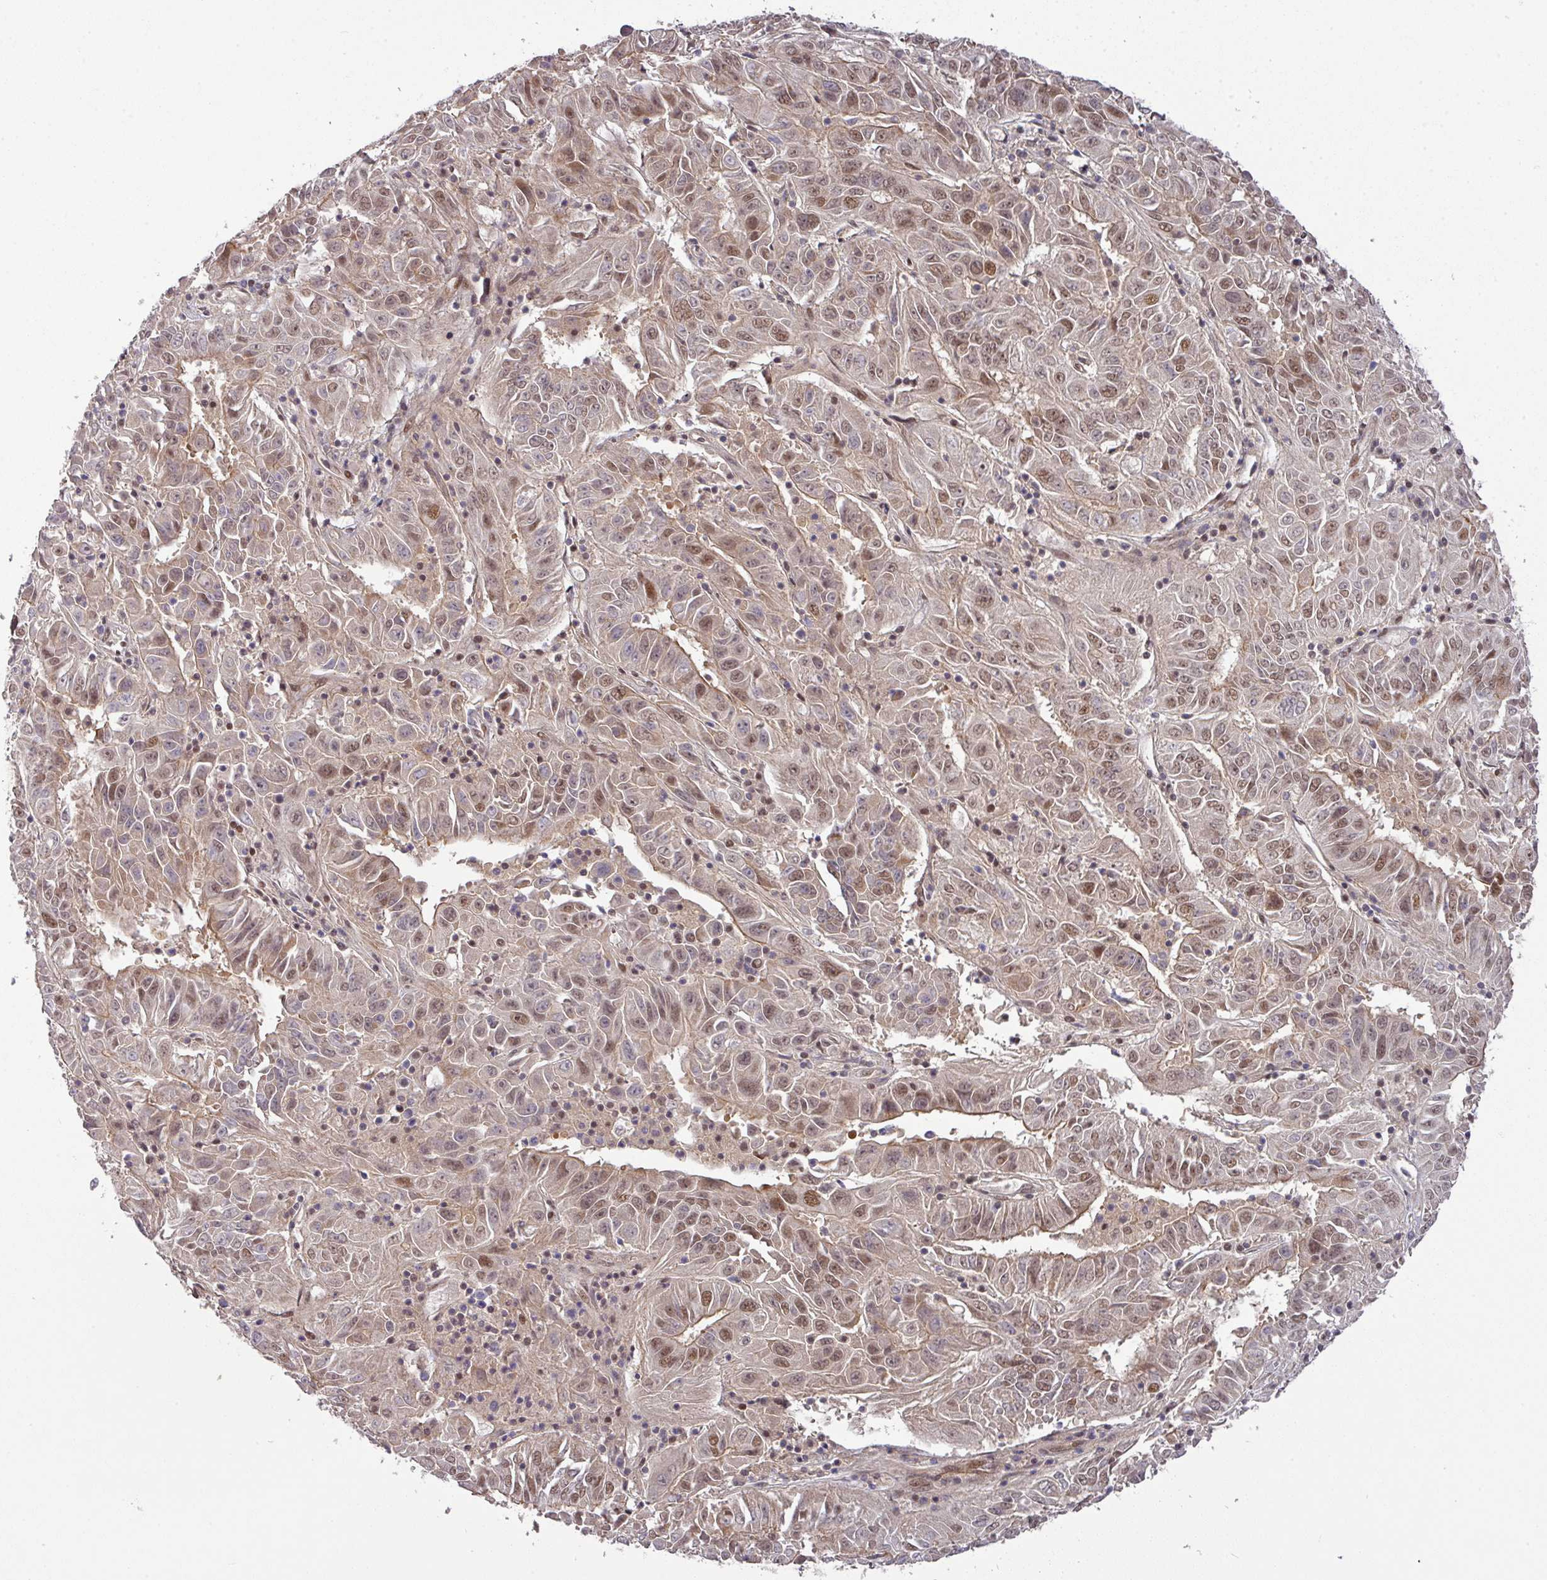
{"staining": {"intensity": "moderate", "quantity": "25%-75%", "location": "cytoplasmic/membranous,nuclear"}, "tissue": "pancreatic cancer", "cell_type": "Tumor cells", "image_type": "cancer", "snomed": [{"axis": "morphology", "description": "Adenocarcinoma, NOS"}, {"axis": "topography", "description": "Pancreas"}], "caption": "Protein analysis of pancreatic cancer (adenocarcinoma) tissue exhibits moderate cytoplasmic/membranous and nuclear staining in approximately 25%-75% of tumor cells.", "gene": "CIC", "patient": {"sex": "male", "age": 63}}